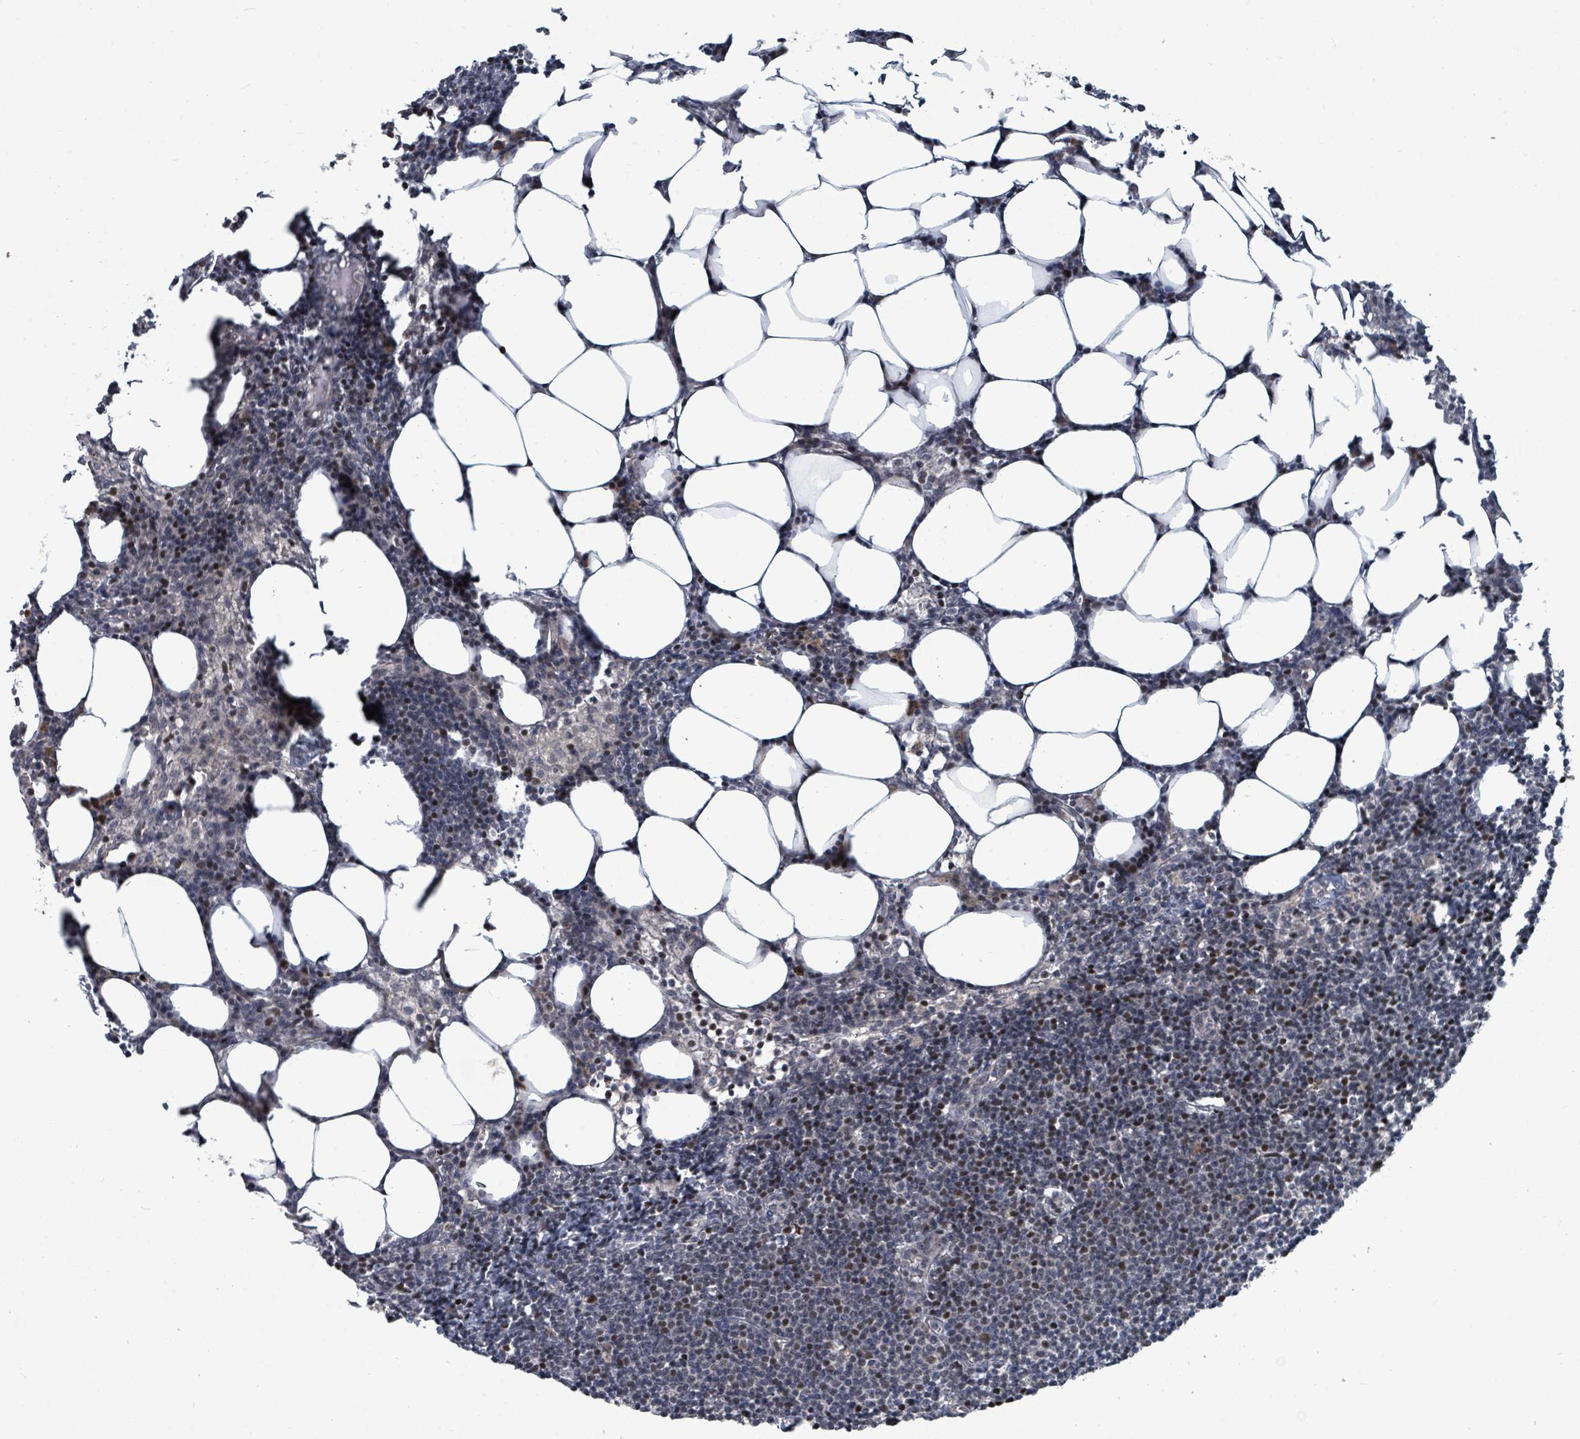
{"staining": {"intensity": "moderate", "quantity": ">75%", "location": "cytoplasmic/membranous"}, "tissue": "lymph node", "cell_type": "Germinal center cells", "image_type": "normal", "snomed": [{"axis": "morphology", "description": "Normal tissue, NOS"}, {"axis": "topography", "description": "Lymph node"}], "caption": "Protein analysis of unremarkable lymph node reveals moderate cytoplasmic/membranous staining in approximately >75% of germinal center cells.", "gene": "TRDMT1", "patient": {"sex": "female", "age": 30}}